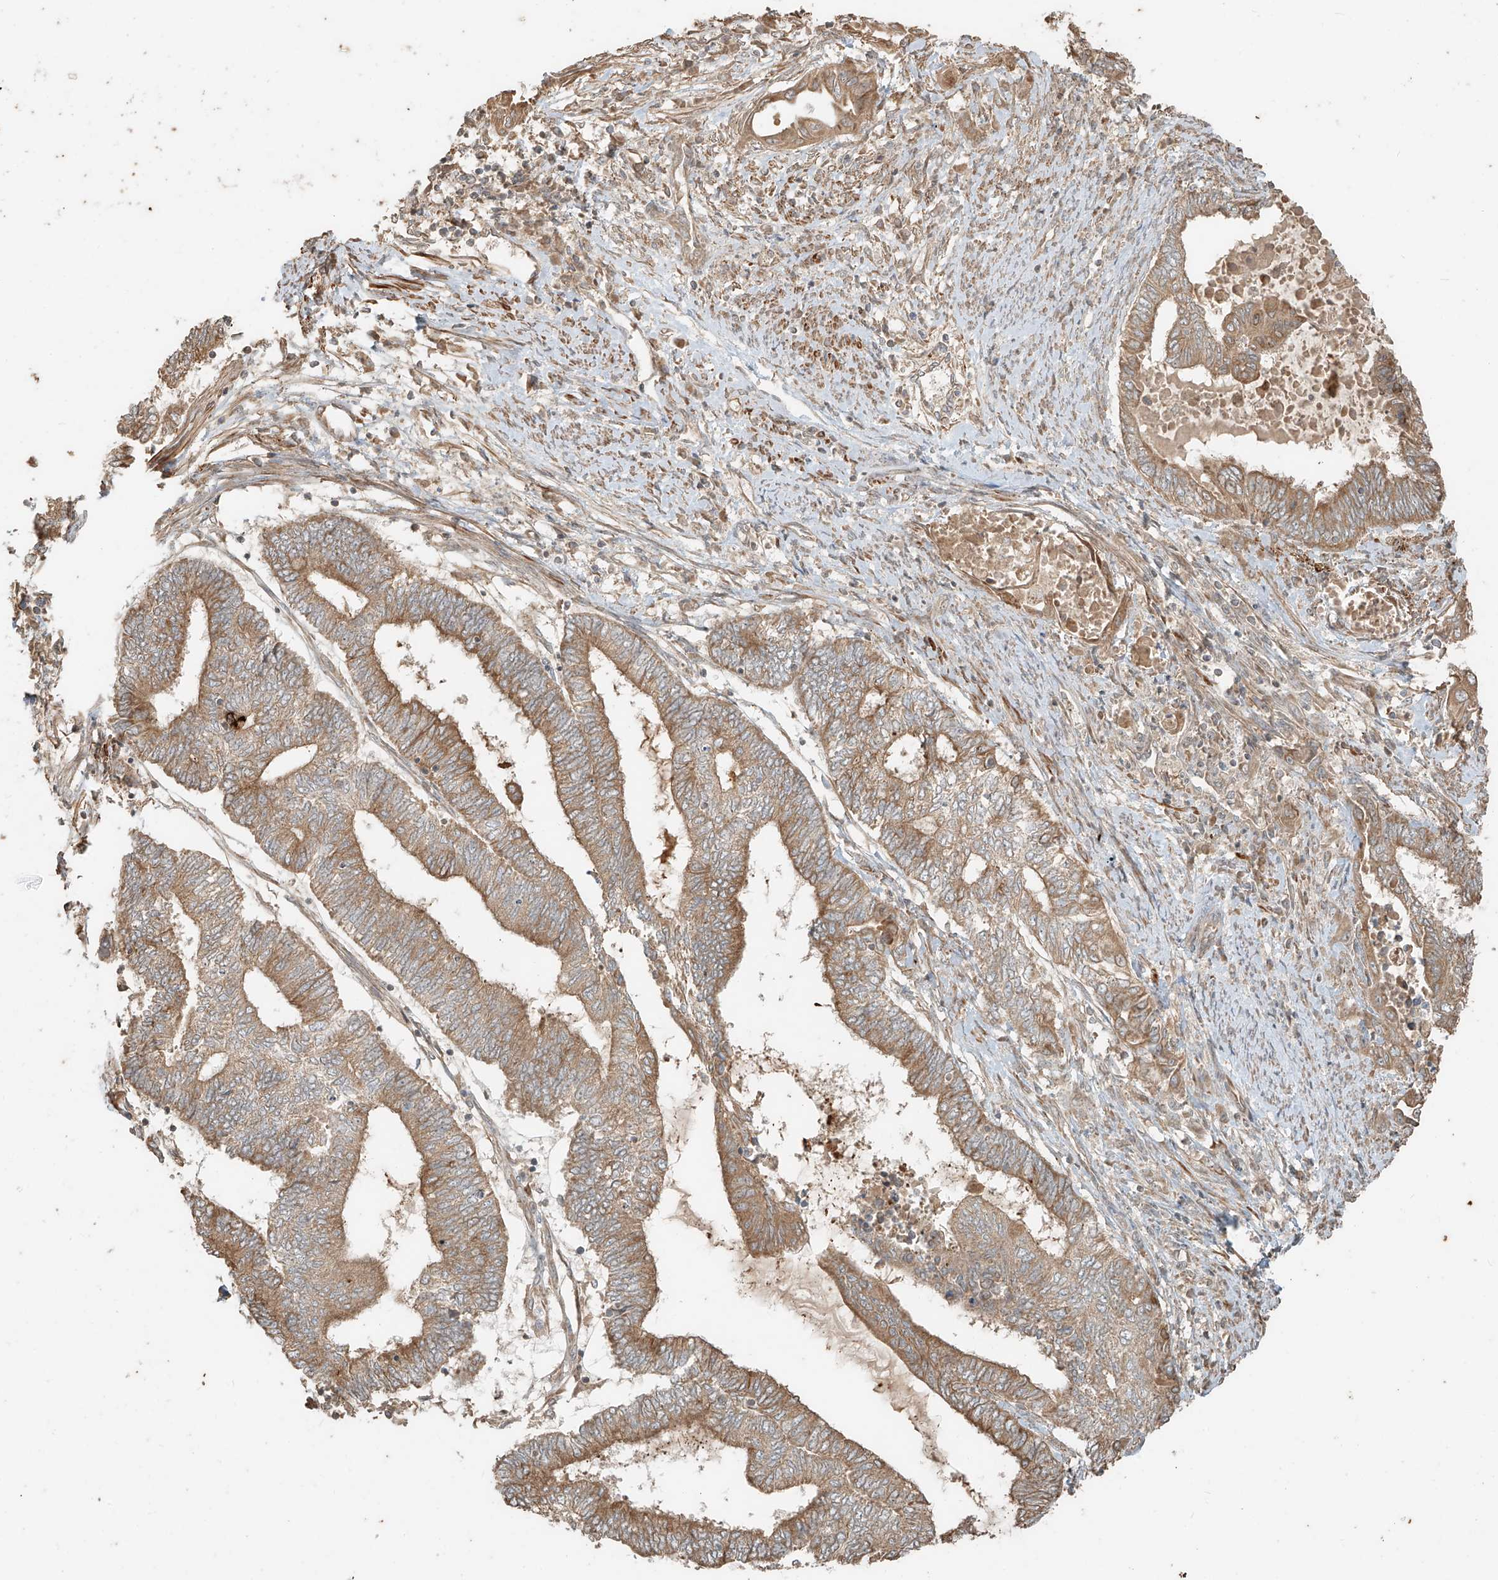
{"staining": {"intensity": "moderate", "quantity": ">75%", "location": "cytoplasmic/membranous"}, "tissue": "endometrial cancer", "cell_type": "Tumor cells", "image_type": "cancer", "snomed": [{"axis": "morphology", "description": "Adenocarcinoma, NOS"}, {"axis": "topography", "description": "Uterus"}, {"axis": "topography", "description": "Endometrium"}], "caption": "Endometrial cancer tissue shows moderate cytoplasmic/membranous positivity in about >75% of tumor cells, visualized by immunohistochemistry. (Stains: DAB in brown, nuclei in blue, Microscopy: brightfield microscopy at high magnification).", "gene": "ANKZF1", "patient": {"sex": "female", "age": 70}}